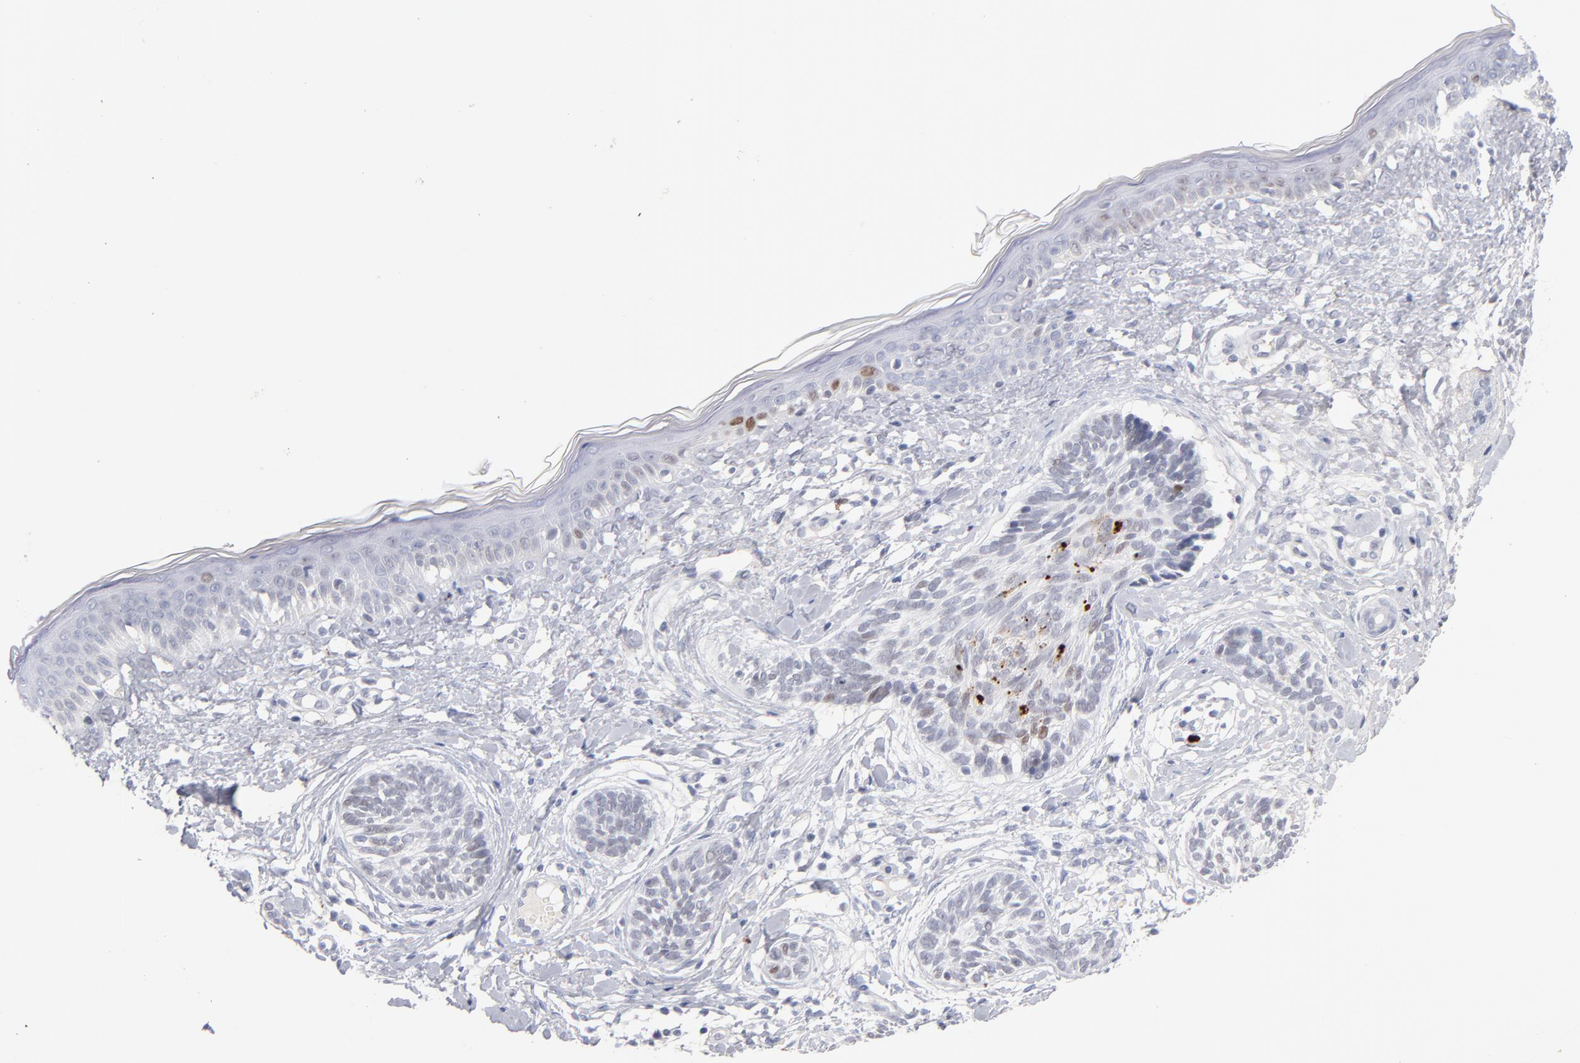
{"staining": {"intensity": "weak", "quantity": "<25%", "location": "nuclear"}, "tissue": "skin cancer", "cell_type": "Tumor cells", "image_type": "cancer", "snomed": [{"axis": "morphology", "description": "Normal tissue, NOS"}, {"axis": "morphology", "description": "Basal cell carcinoma"}, {"axis": "topography", "description": "Skin"}], "caption": "High power microscopy histopathology image of an immunohistochemistry (IHC) photomicrograph of skin cancer, revealing no significant positivity in tumor cells. The staining is performed using DAB brown chromogen with nuclei counter-stained in using hematoxylin.", "gene": "PARP1", "patient": {"sex": "male", "age": 63}}